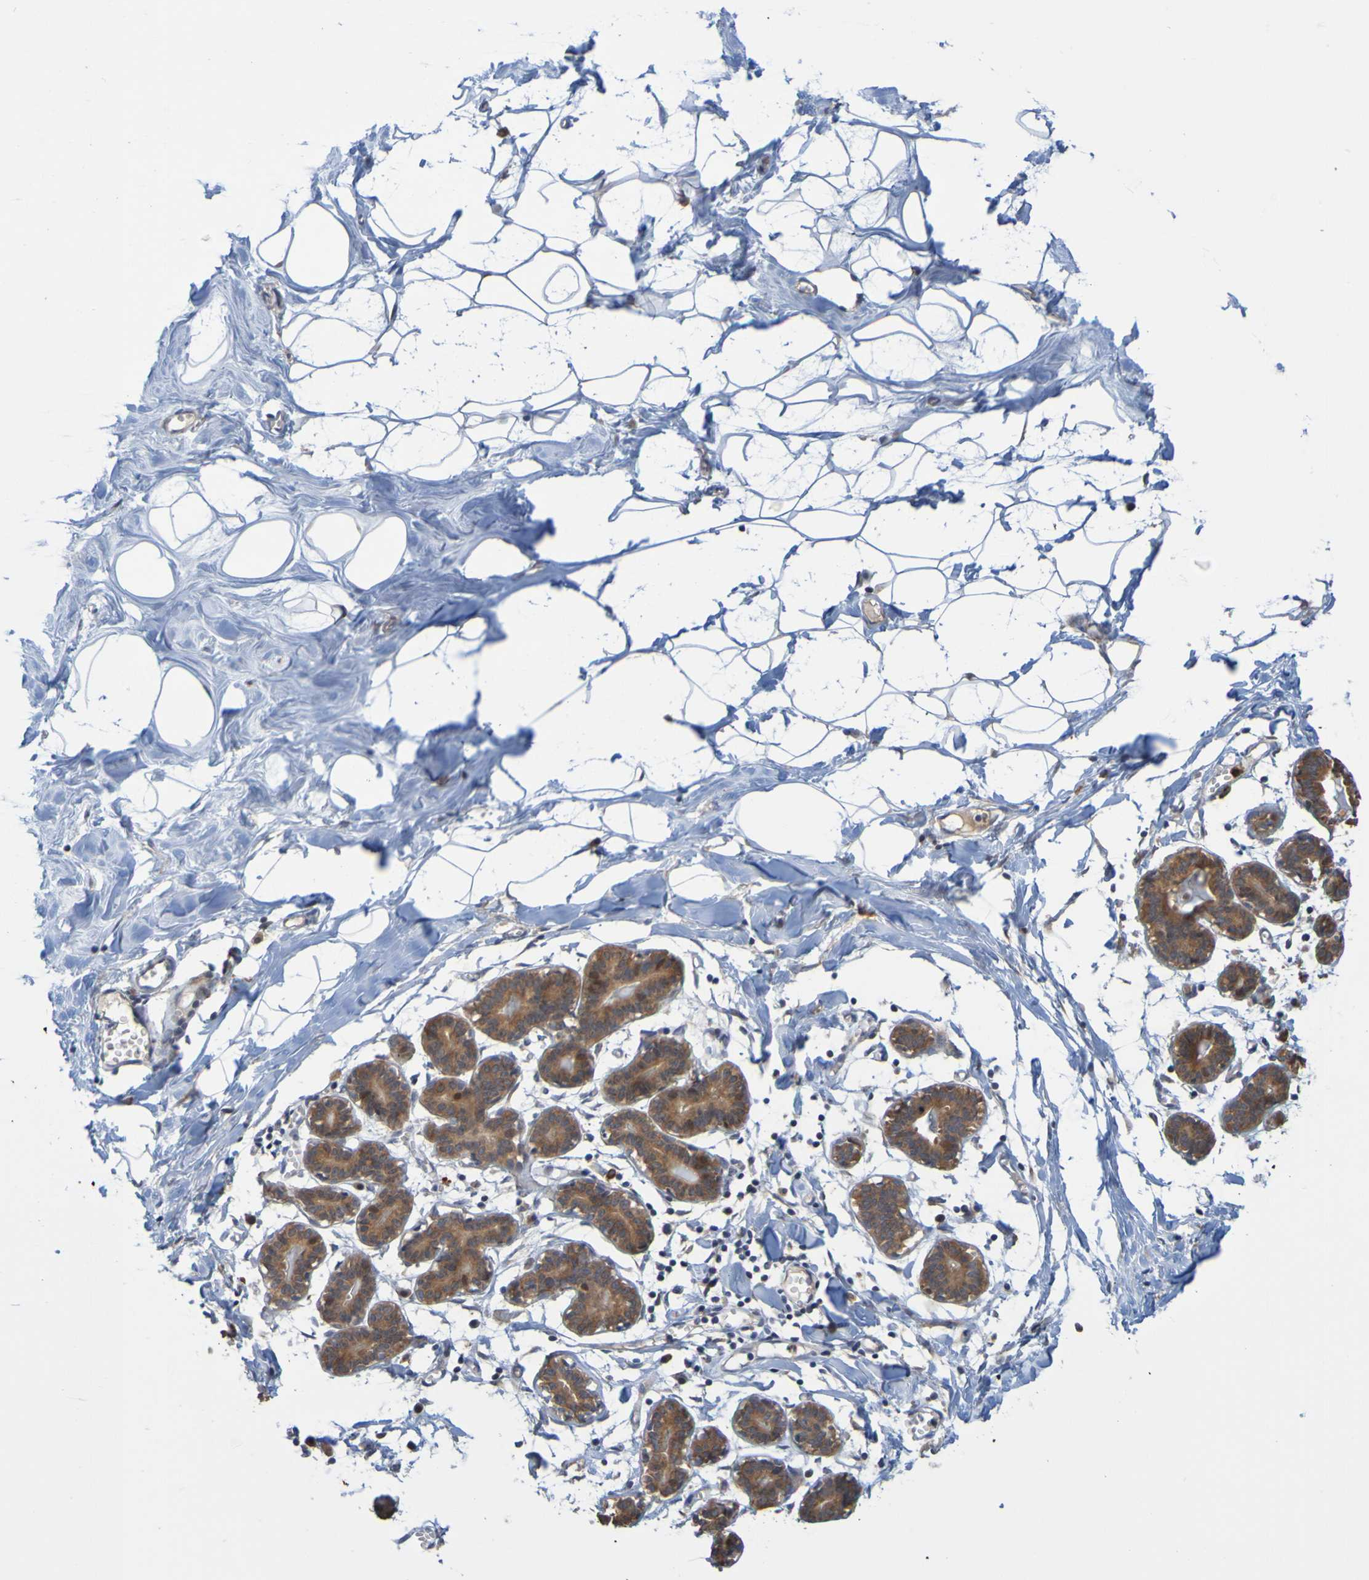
{"staining": {"intensity": "negative", "quantity": "none", "location": "none"}, "tissue": "breast", "cell_type": "Adipocytes", "image_type": "normal", "snomed": [{"axis": "morphology", "description": "Normal tissue, NOS"}, {"axis": "topography", "description": "Breast"}], "caption": "Immunohistochemistry micrograph of normal breast: human breast stained with DAB shows no significant protein expression in adipocytes. (DAB immunohistochemistry (IHC), high magnification).", "gene": "NAV2", "patient": {"sex": "female", "age": 27}}